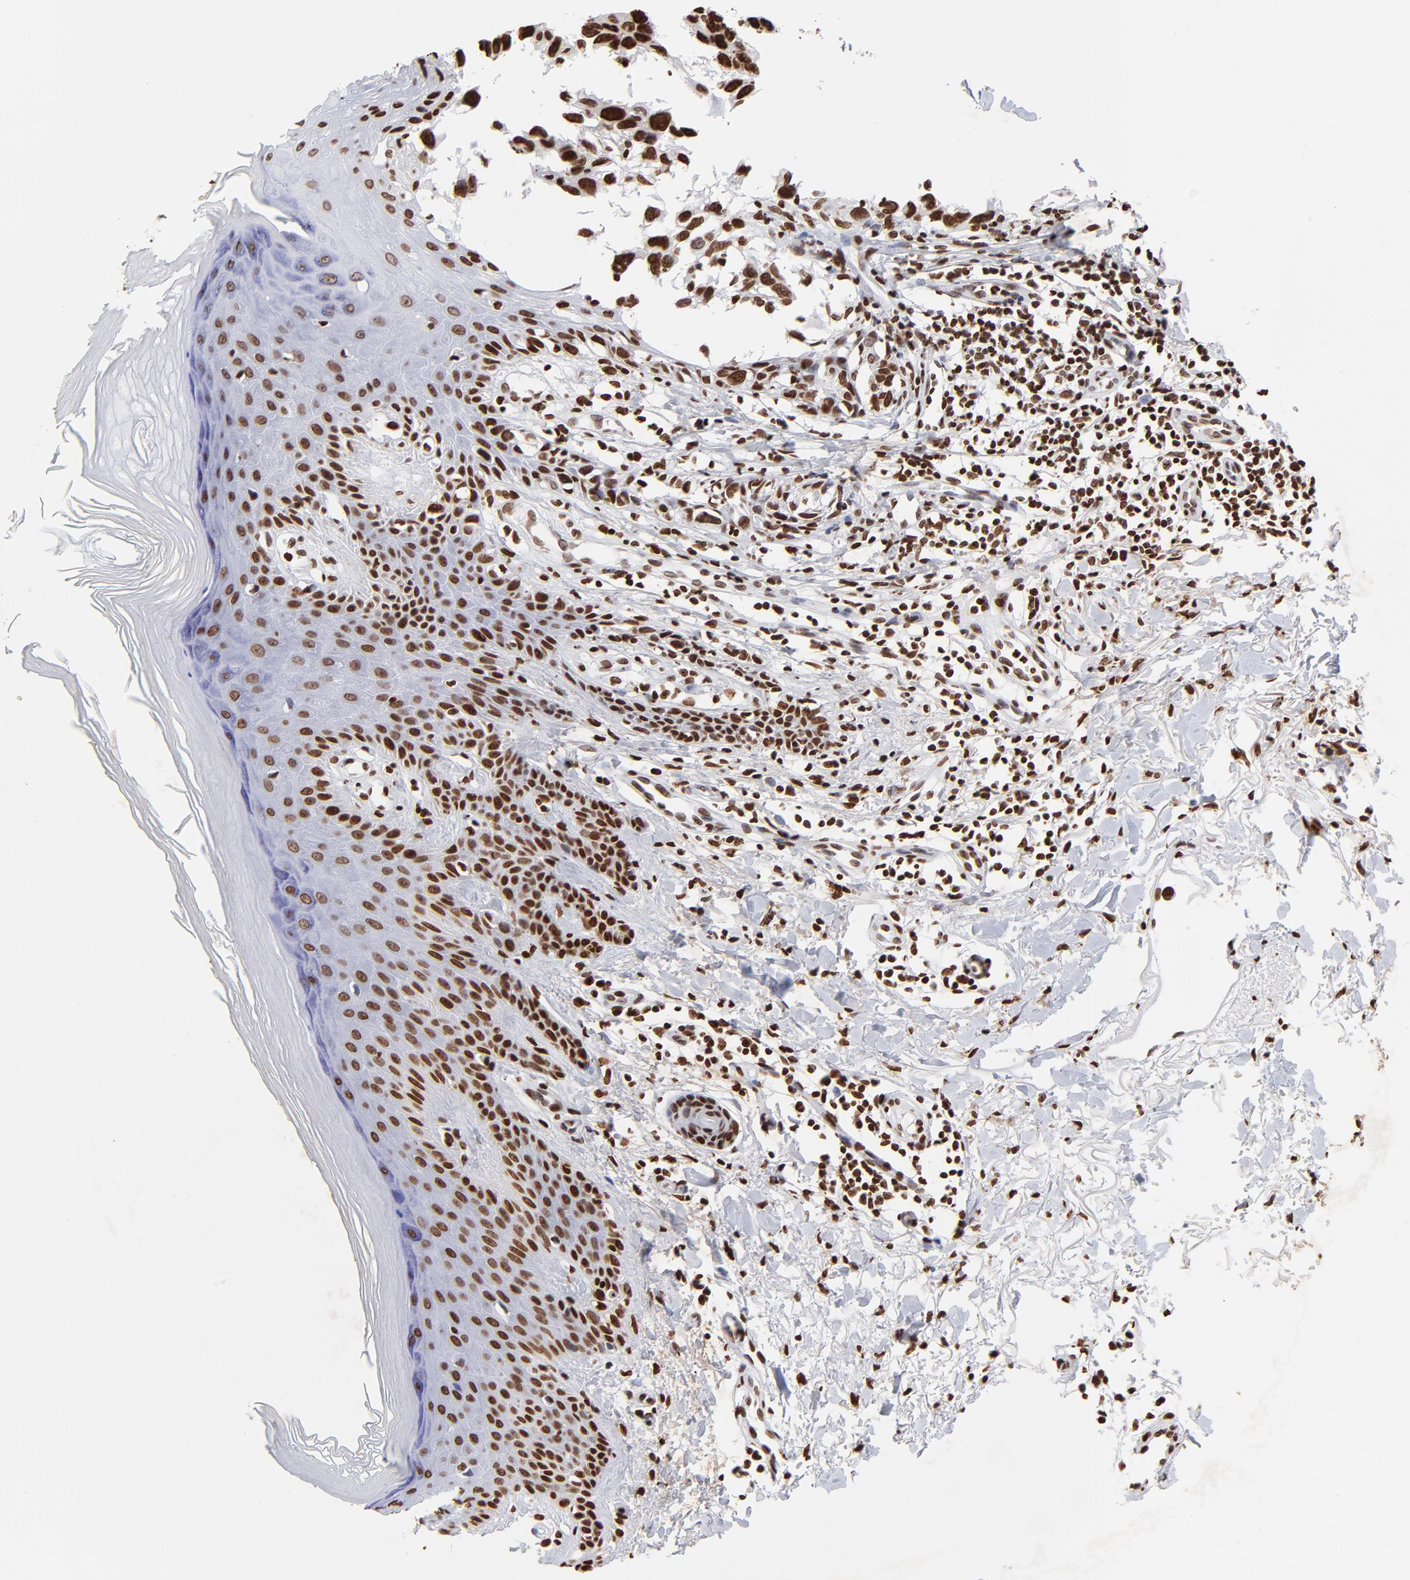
{"staining": {"intensity": "strong", "quantity": ">75%", "location": "nuclear"}, "tissue": "melanoma", "cell_type": "Tumor cells", "image_type": "cancer", "snomed": [{"axis": "morphology", "description": "Malignant melanoma, NOS"}, {"axis": "topography", "description": "Skin"}], "caption": "A micrograph of melanoma stained for a protein shows strong nuclear brown staining in tumor cells.", "gene": "FBH1", "patient": {"sex": "female", "age": 77}}